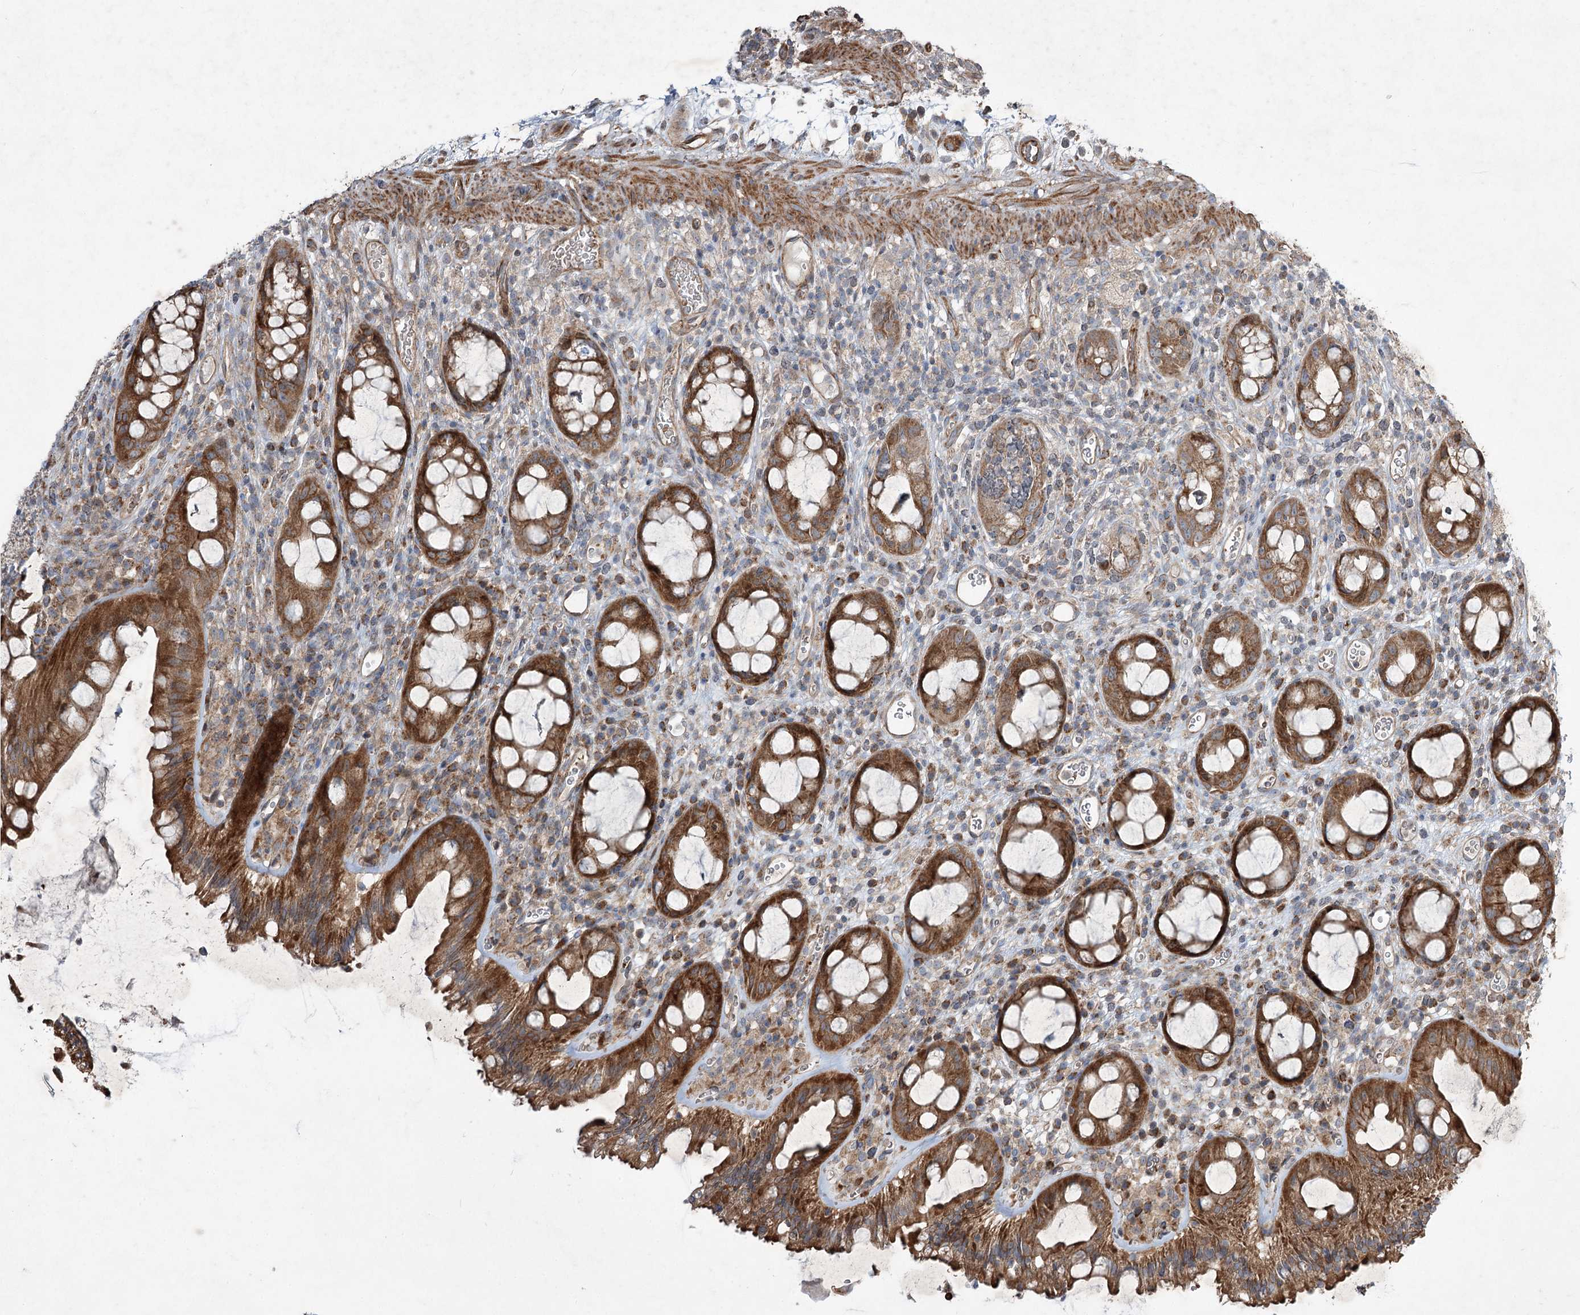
{"staining": {"intensity": "strong", "quantity": ">75%", "location": "cytoplasmic/membranous"}, "tissue": "rectum", "cell_type": "Glandular cells", "image_type": "normal", "snomed": [{"axis": "morphology", "description": "Normal tissue, NOS"}, {"axis": "topography", "description": "Rectum"}], "caption": "Strong cytoplasmic/membranous expression is identified in approximately >75% of glandular cells in unremarkable rectum.", "gene": "SERINC5", "patient": {"sex": "female", "age": 57}}